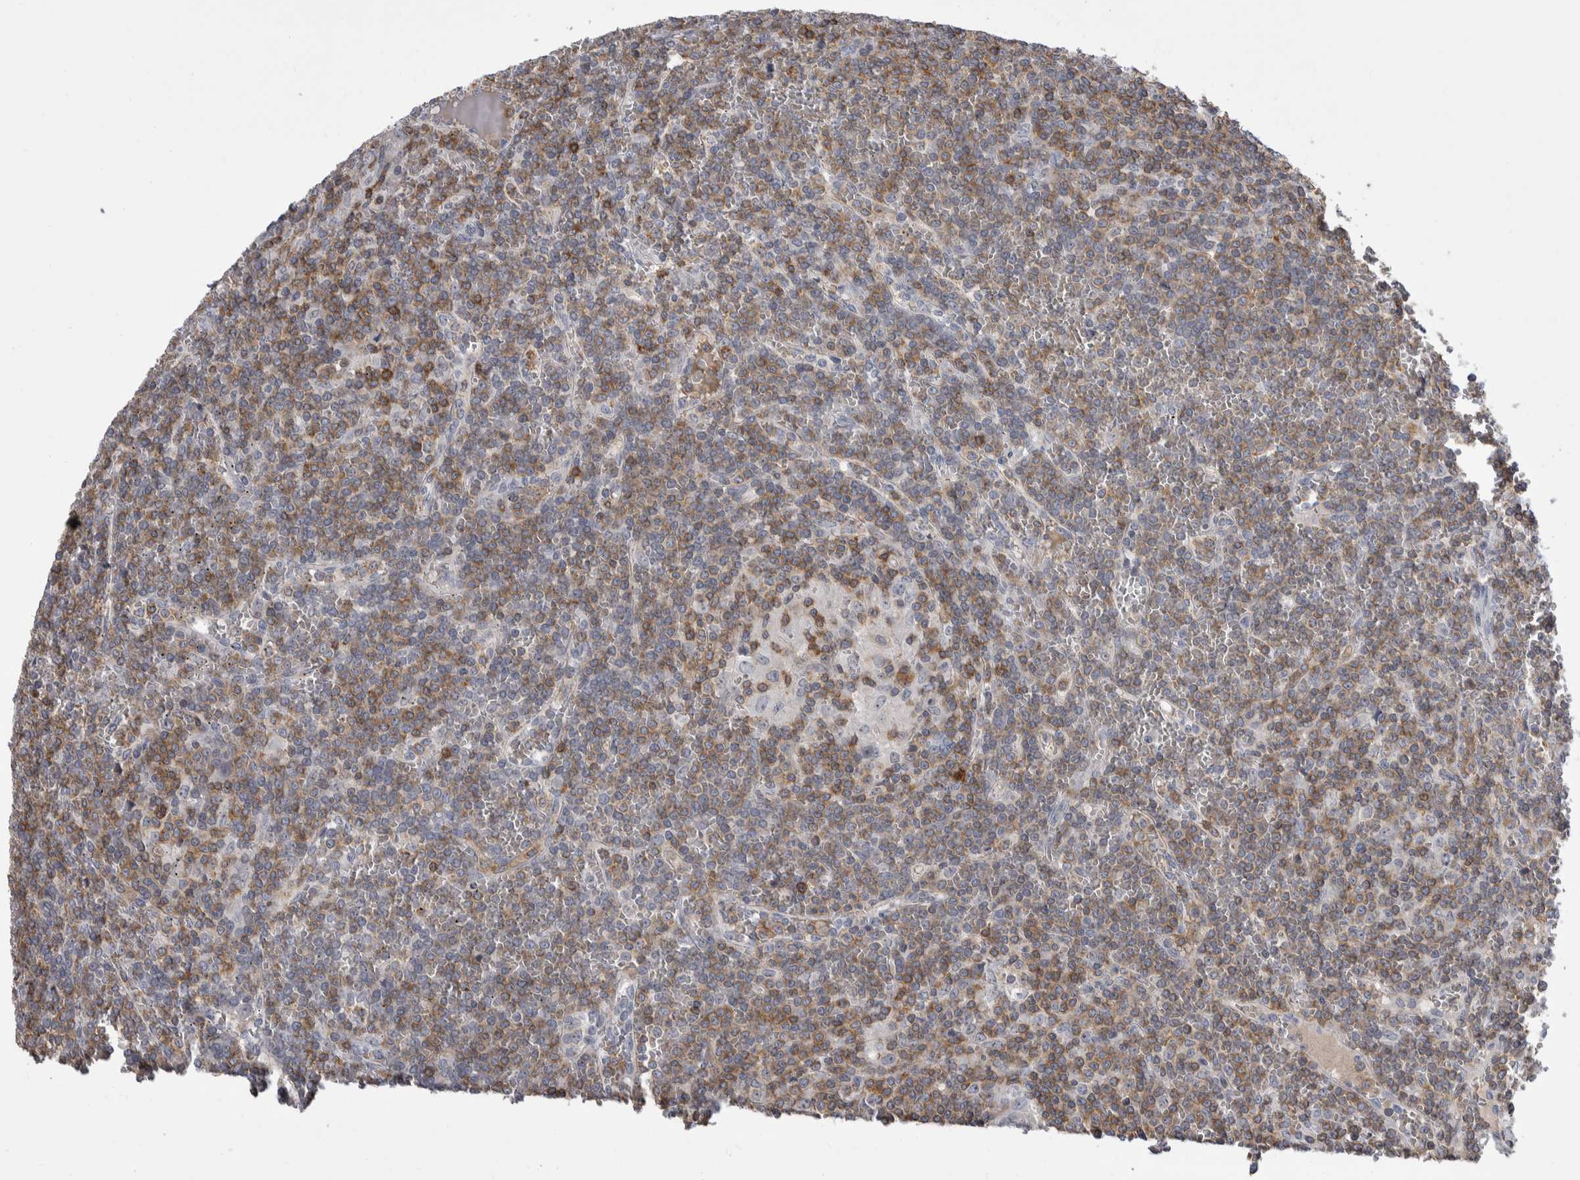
{"staining": {"intensity": "moderate", "quantity": "25%-75%", "location": "cytoplasmic/membranous"}, "tissue": "lymphoma", "cell_type": "Tumor cells", "image_type": "cancer", "snomed": [{"axis": "morphology", "description": "Malignant lymphoma, non-Hodgkin's type, Low grade"}, {"axis": "topography", "description": "Spleen"}], "caption": "DAB immunohistochemical staining of malignant lymphoma, non-Hodgkin's type (low-grade) demonstrates moderate cytoplasmic/membranous protein staining in approximately 25%-75% of tumor cells. Using DAB (3,3'-diaminobenzidine) (brown) and hematoxylin (blue) stains, captured at high magnification using brightfield microscopy.", "gene": "CEP295NL", "patient": {"sex": "female", "age": 19}}